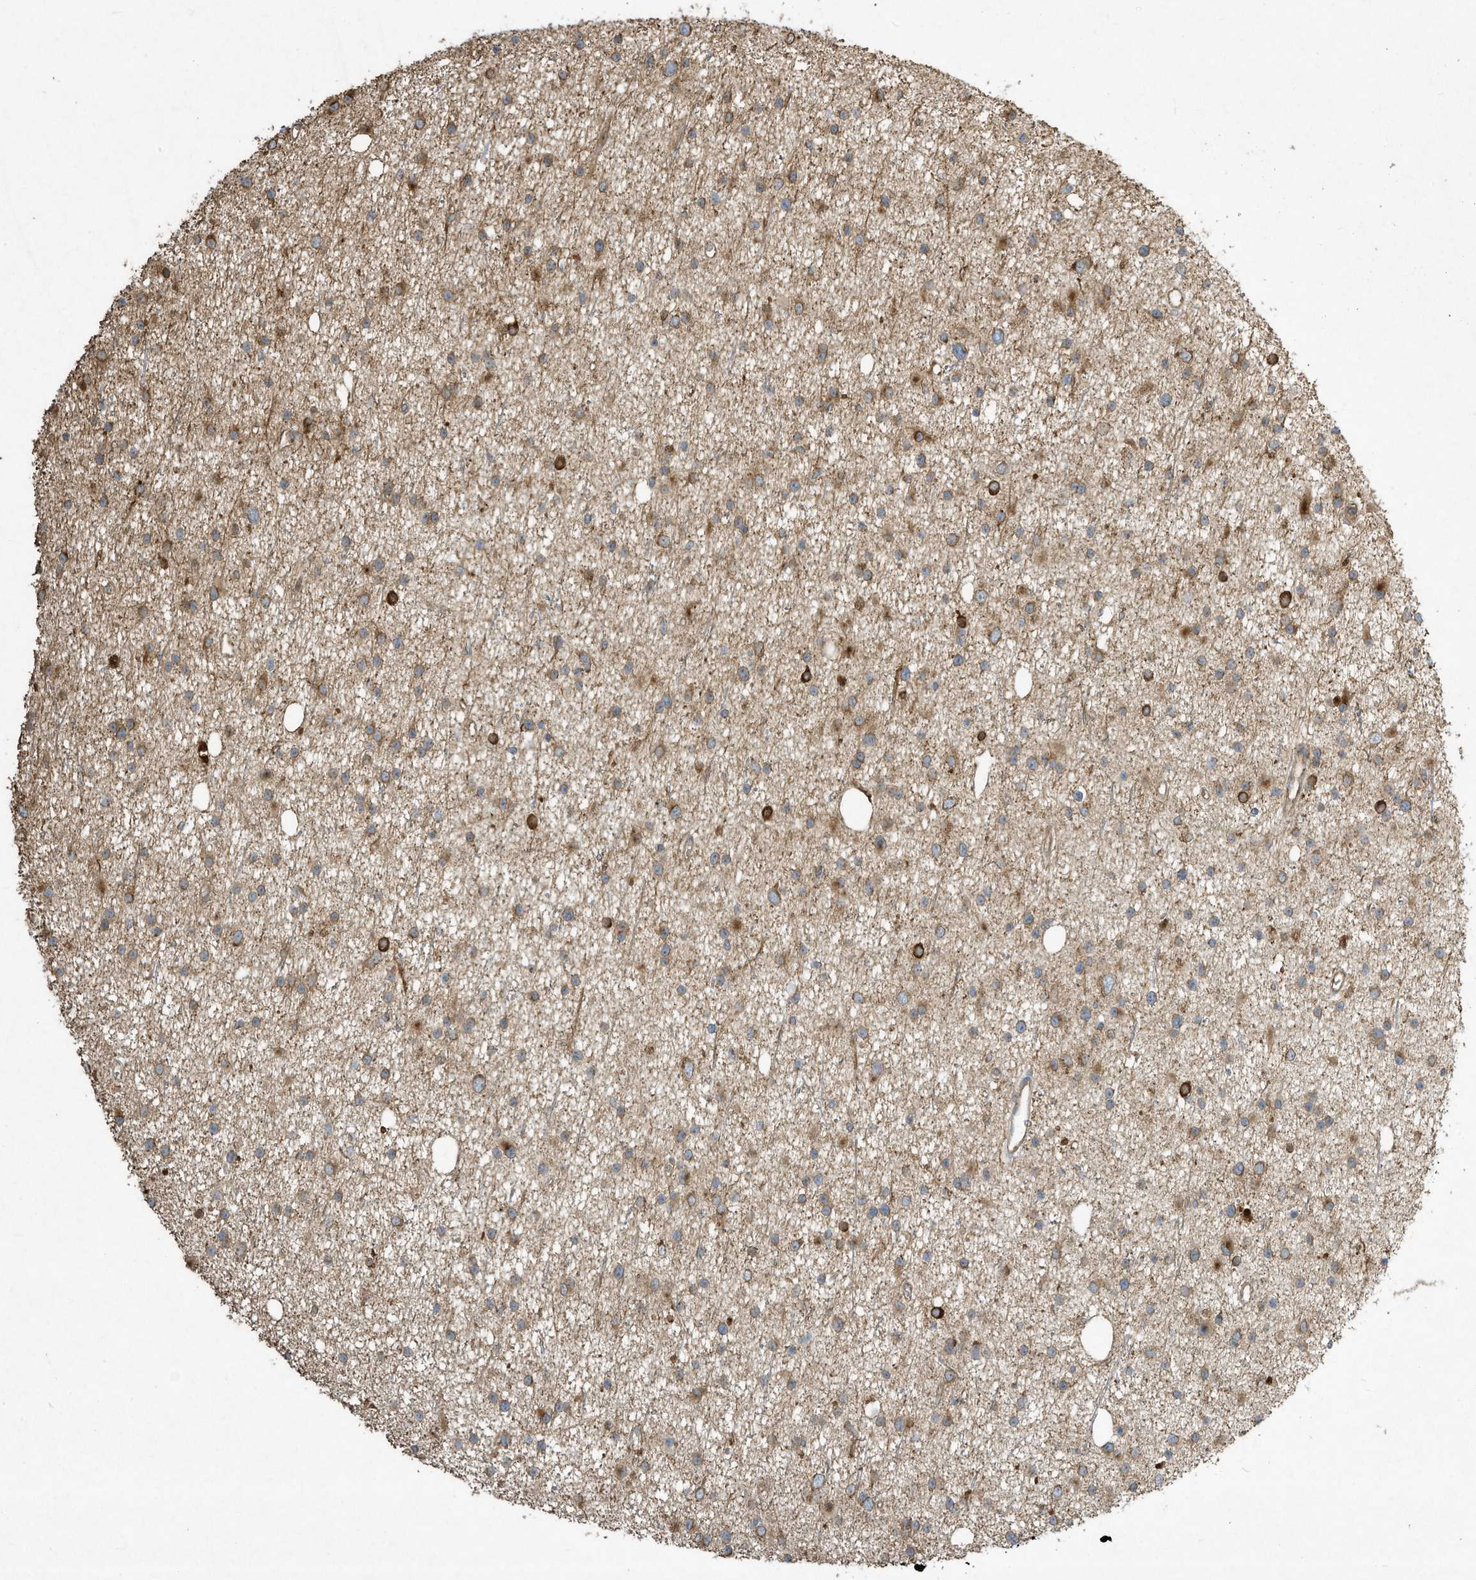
{"staining": {"intensity": "moderate", "quantity": "<25%", "location": "cytoplasmic/membranous"}, "tissue": "glioma", "cell_type": "Tumor cells", "image_type": "cancer", "snomed": [{"axis": "morphology", "description": "Glioma, malignant, Low grade"}, {"axis": "topography", "description": "Cerebral cortex"}], "caption": "Immunohistochemistry (IHC) (DAB (3,3'-diaminobenzidine)) staining of malignant low-grade glioma demonstrates moderate cytoplasmic/membranous protein expression in about <25% of tumor cells.", "gene": "SYNJ2", "patient": {"sex": "female", "age": 39}}